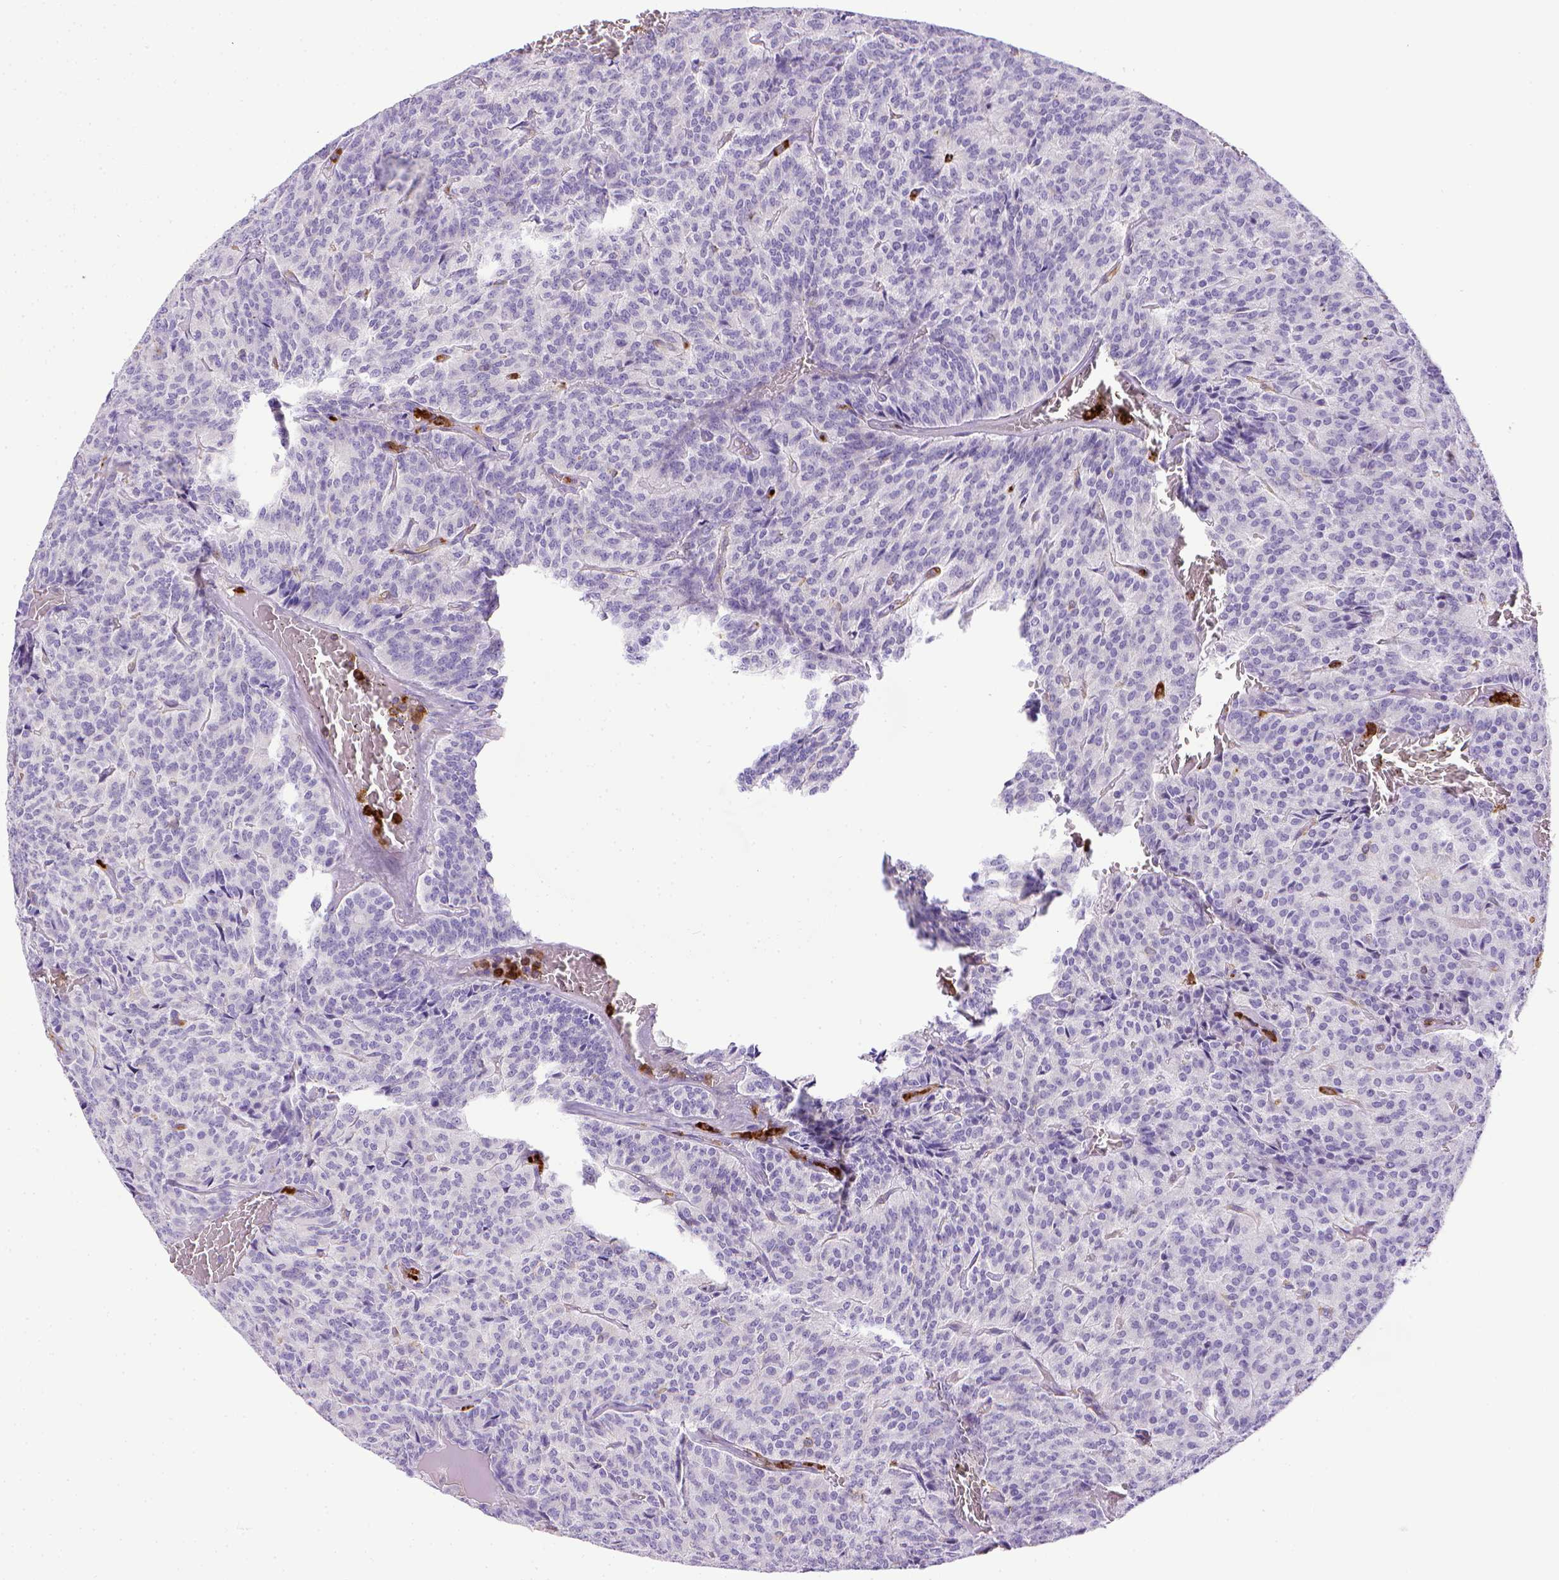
{"staining": {"intensity": "negative", "quantity": "none", "location": "none"}, "tissue": "carcinoid", "cell_type": "Tumor cells", "image_type": "cancer", "snomed": [{"axis": "morphology", "description": "Carcinoid, malignant, NOS"}, {"axis": "topography", "description": "Lung"}], "caption": "IHC micrograph of neoplastic tissue: malignant carcinoid stained with DAB (3,3'-diaminobenzidine) reveals no significant protein staining in tumor cells.", "gene": "ITGAM", "patient": {"sex": "male", "age": 70}}